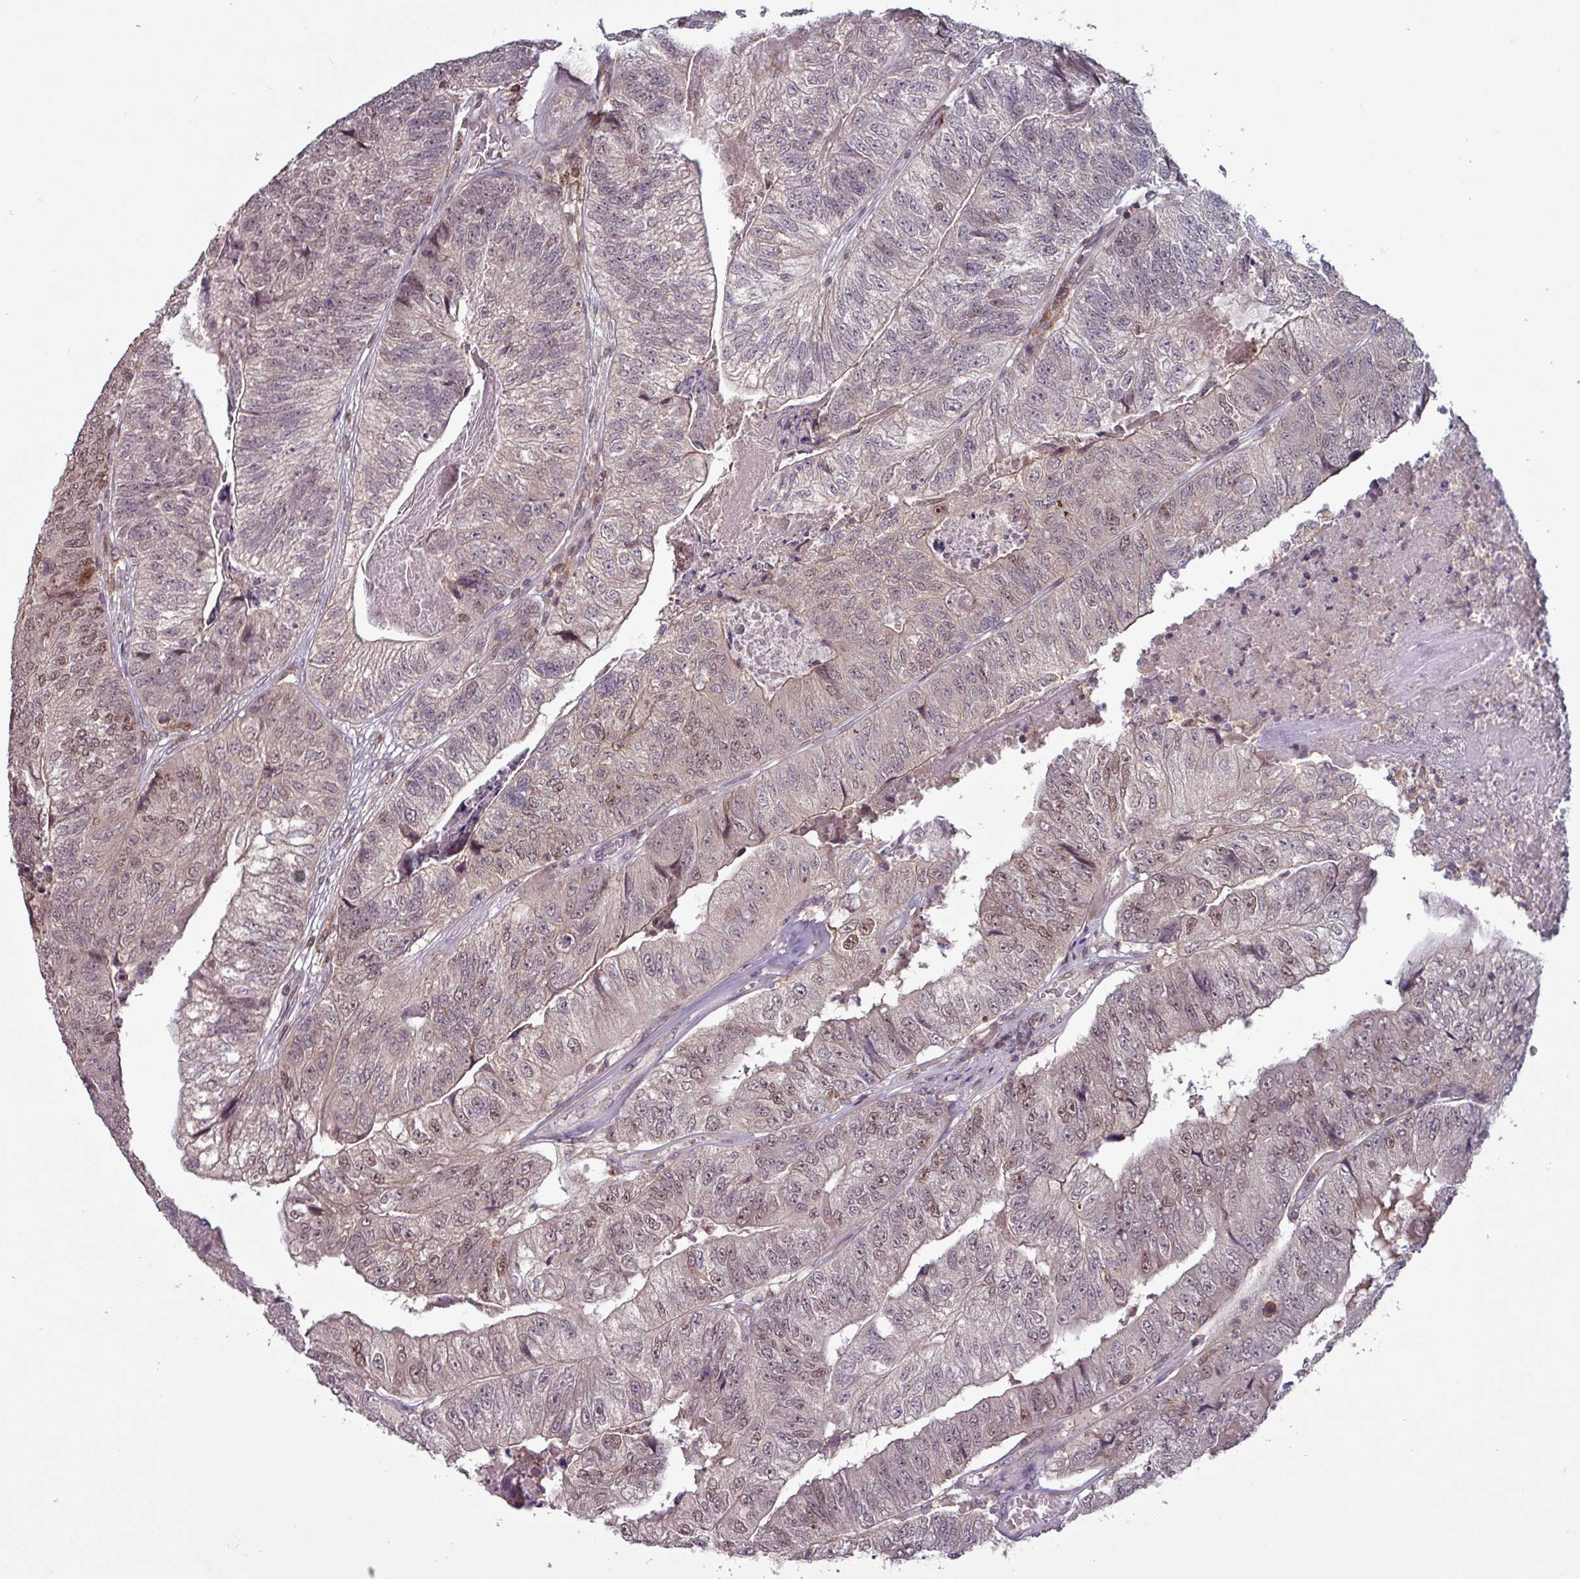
{"staining": {"intensity": "moderate", "quantity": "25%-75%", "location": "nuclear"}, "tissue": "colorectal cancer", "cell_type": "Tumor cells", "image_type": "cancer", "snomed": [{"axis": "morphology", "description": "Adenocarcinoma, NOS"}, {"axis": "topography", "description": "Colon"}], "caption": "Colorectal cancer tissue reveals moderate nuclear expression in about 25%-75% of tumor cells, visualized by immunohistochemistry.", "gene": "PRRX1", "patient": {"sex": "female", "age": 67}}